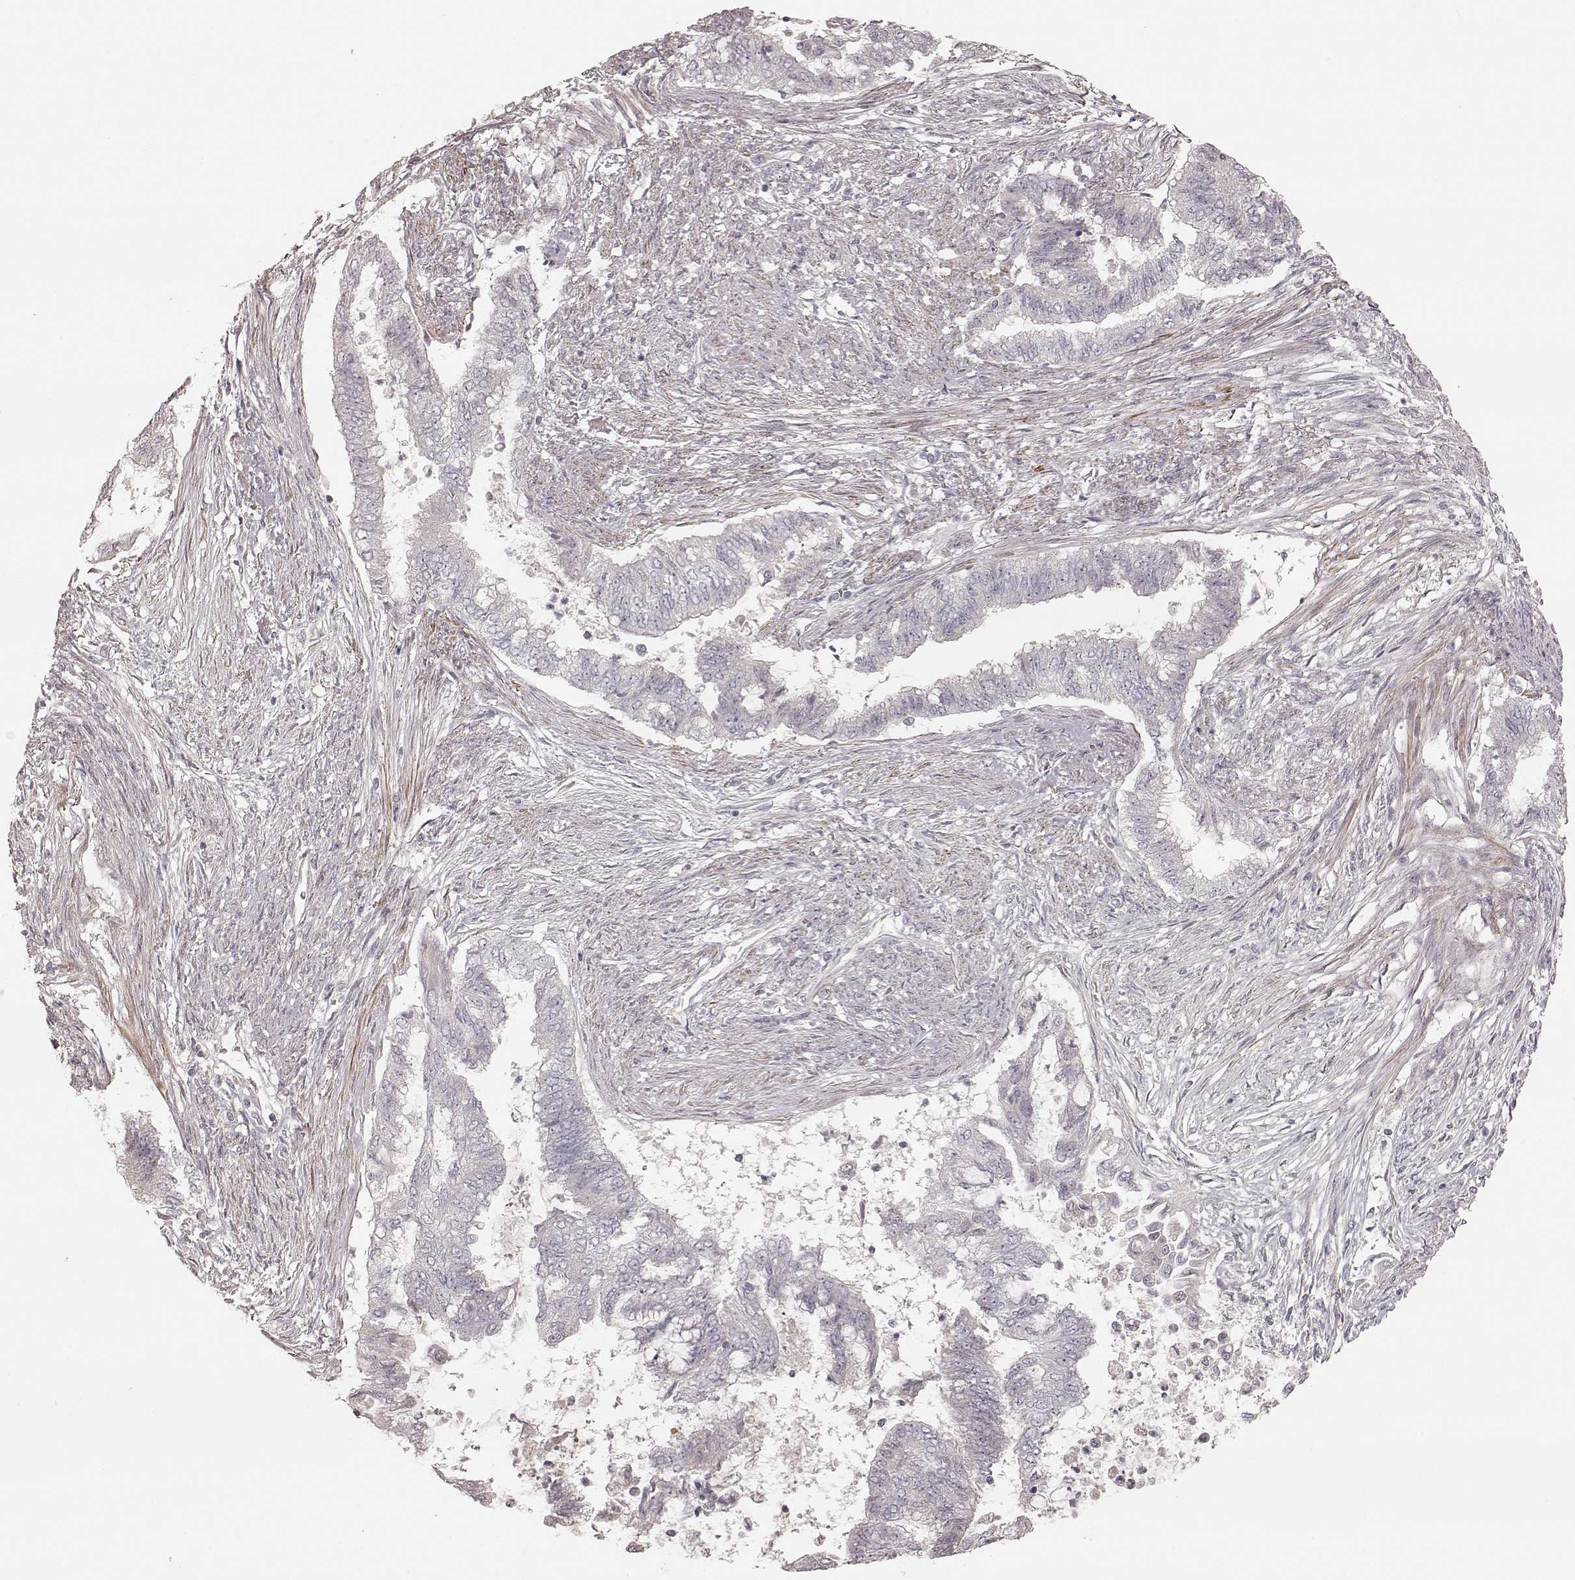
{"staining": {"intensity": "negative", "quantity": "none", "location": "none"}, "tissue": "endometrial cancer", "cell_type": "Tumor cells", "image_type": "cancer", "snomed": [{"axis": "morphology", "description": "Adenocarcinoma, NOS"}, {"axis": "topography", "description": "Endometrium"}], "caption": "Tumor cells are negative for protein expression in human endometrial cancer.", "gene": "KCNJ9", "patient": {"sex": "female", "age": 65}}